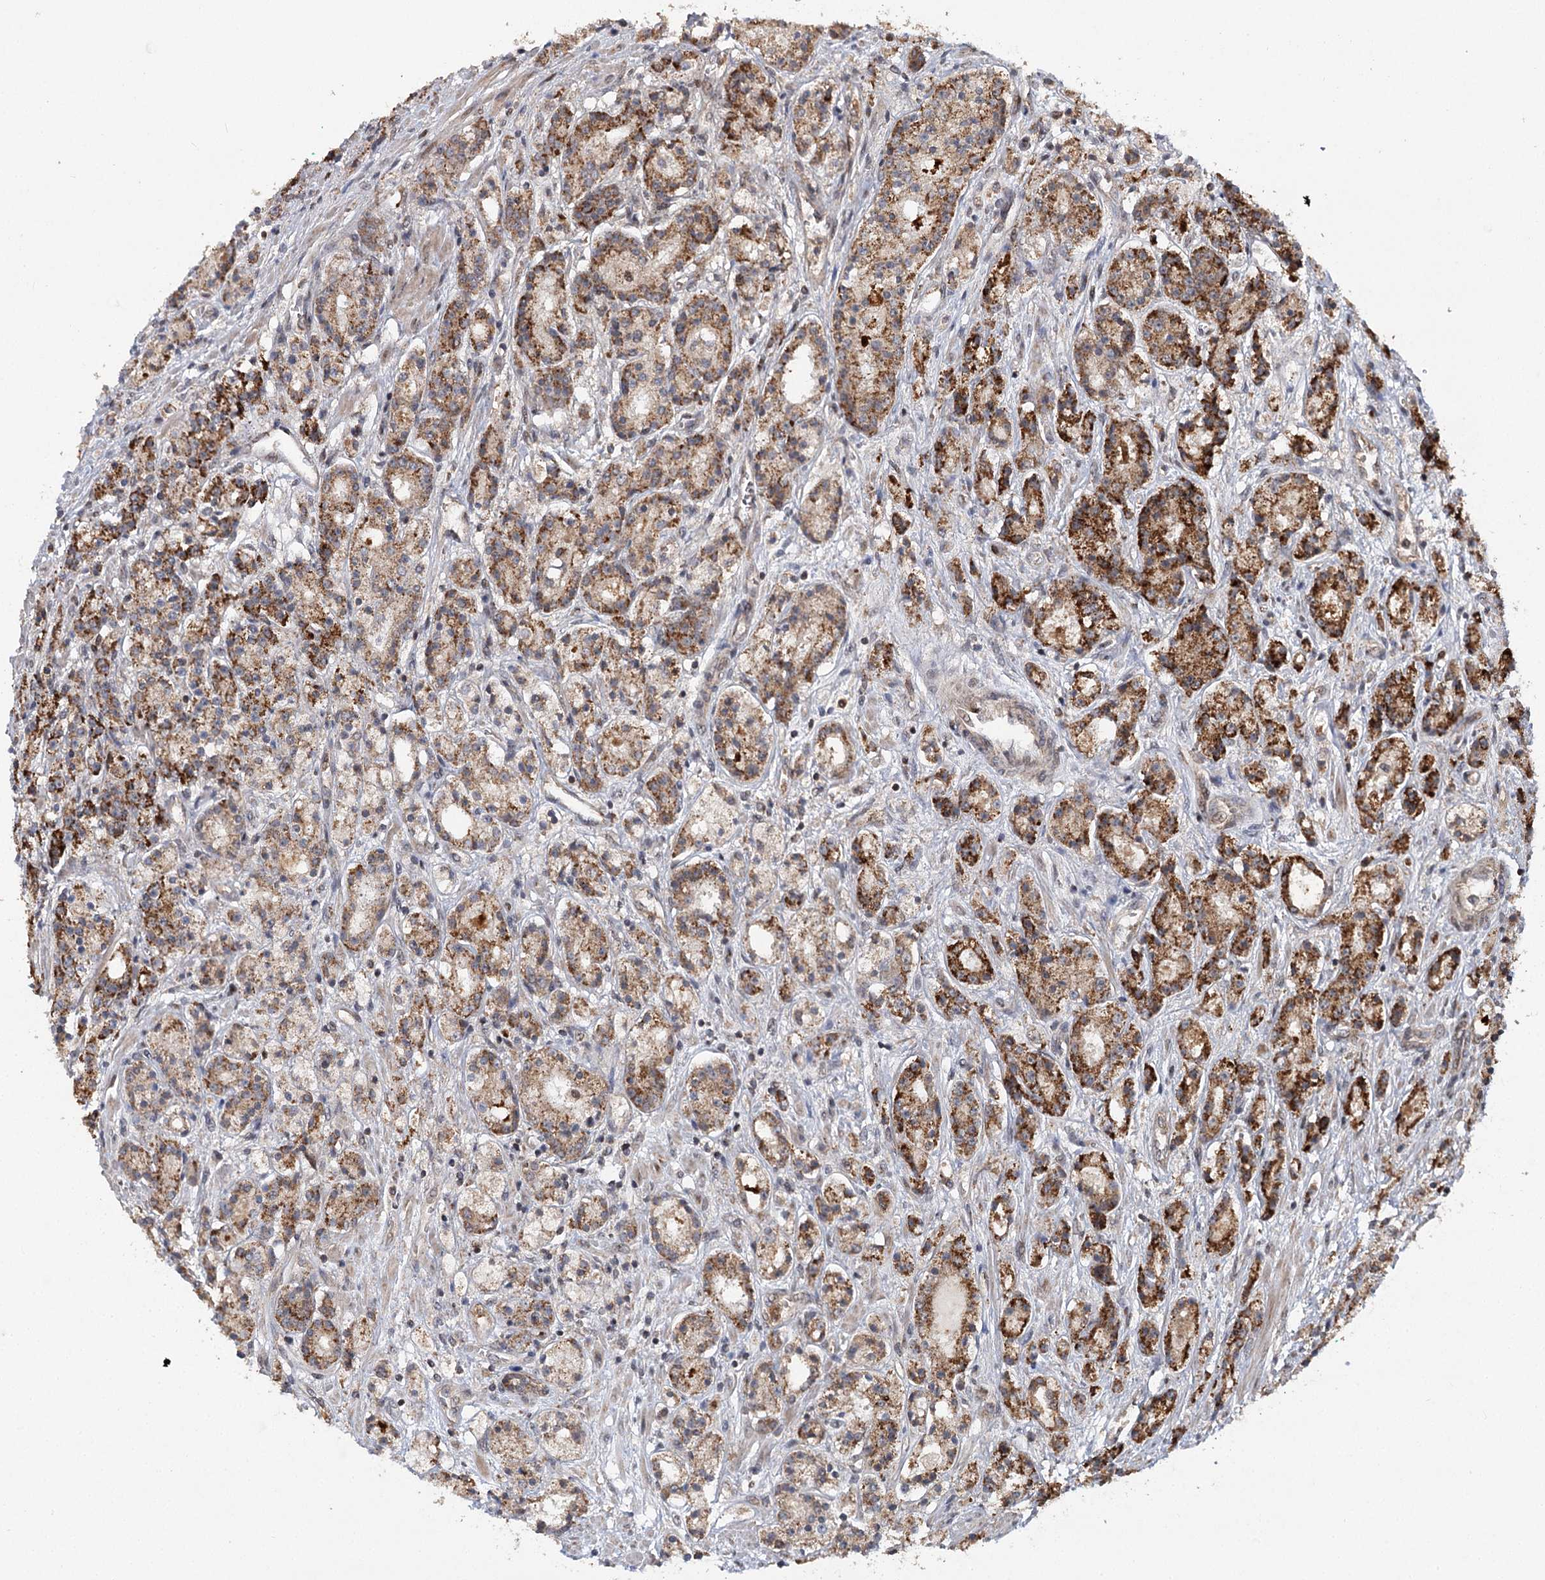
{"staining": {"intensity": "moderate", "quantity": ">75%", "location": "cytoplasmic/membranous"}, "tissue": "prostate cancer", "cell_type": "Tumor cells", "image_type": "cancer", "snomed": [{"axis": "morphology", "description": "Adenocarcinoma, High grade"}, {"axis": "topography", "description": "Prostate"}], "caption": "Immunohistochemical staining of prostate cancer demonstrates medium levels of moderate cytoplasmic/membranous protein expression in approximately >75% of tumor cells.", "gene": "ZNRF3", "patient": {"sex": "male", "age": 60}}